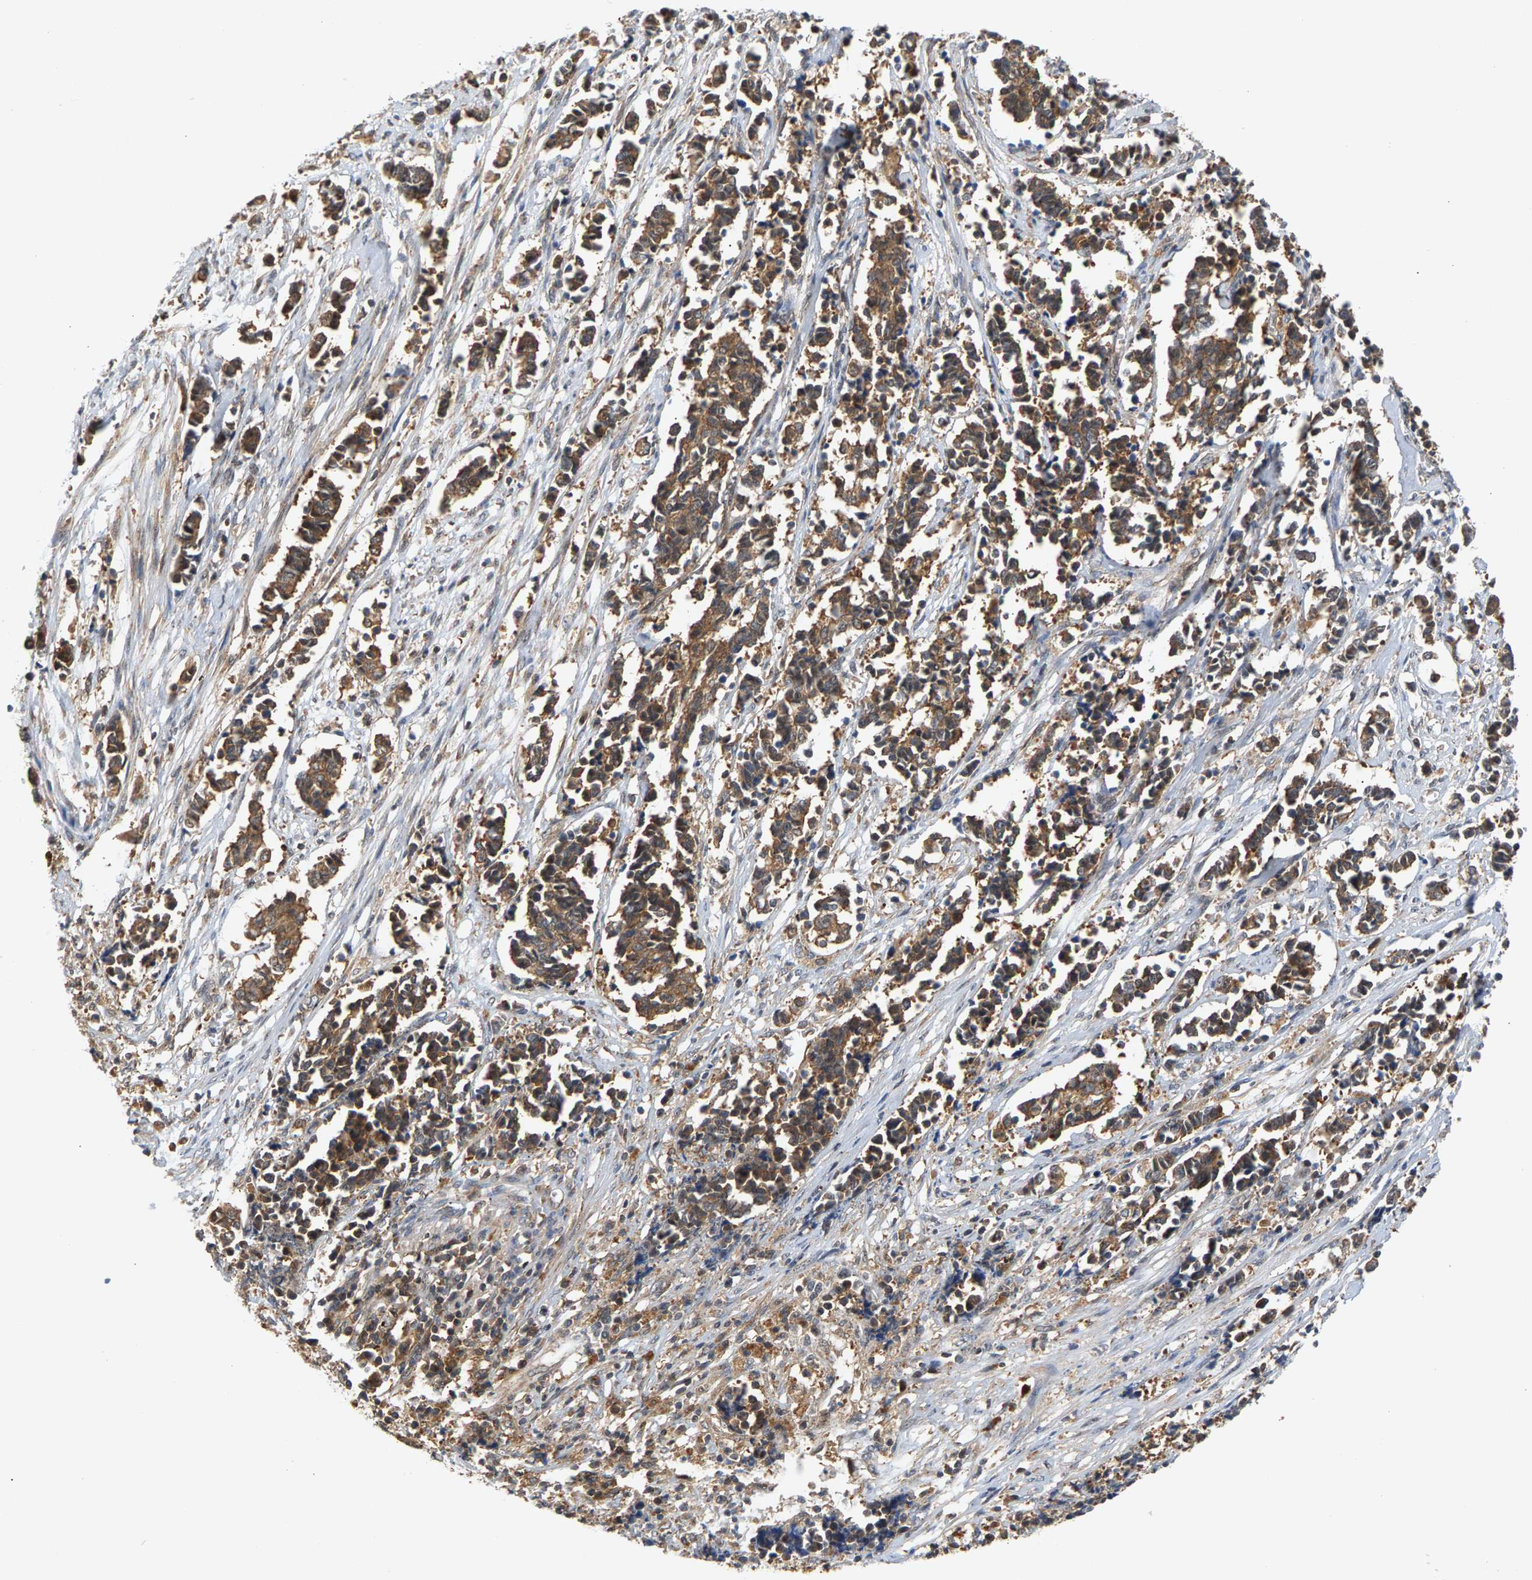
{"staining": {"intensity": "moderate", "quantity": ">75%", "location": "cytoplasmic/membranous"}, "tissue": "cervical cancer", "cell_type": "Tumor cells", "image_type": "cancer", "snomed": [{"axis": "morphology", "description": "Squamous cell carcinoma, NOS"}, {"axis": "topography", "description": "Cervix"}], "caption": "High-magnification brightfield microscopy of cervical cancer stained with DAB (3,3'-diaminobenzidine) (brown) and counterstained with hematoxylin (blue). tumor cells exhibit moderate cytoplasmic/membranous positivity is present in approximately>75% of cells.", "gene": "MAP2K5", "patient": {"sex": "female", "age": 35}}